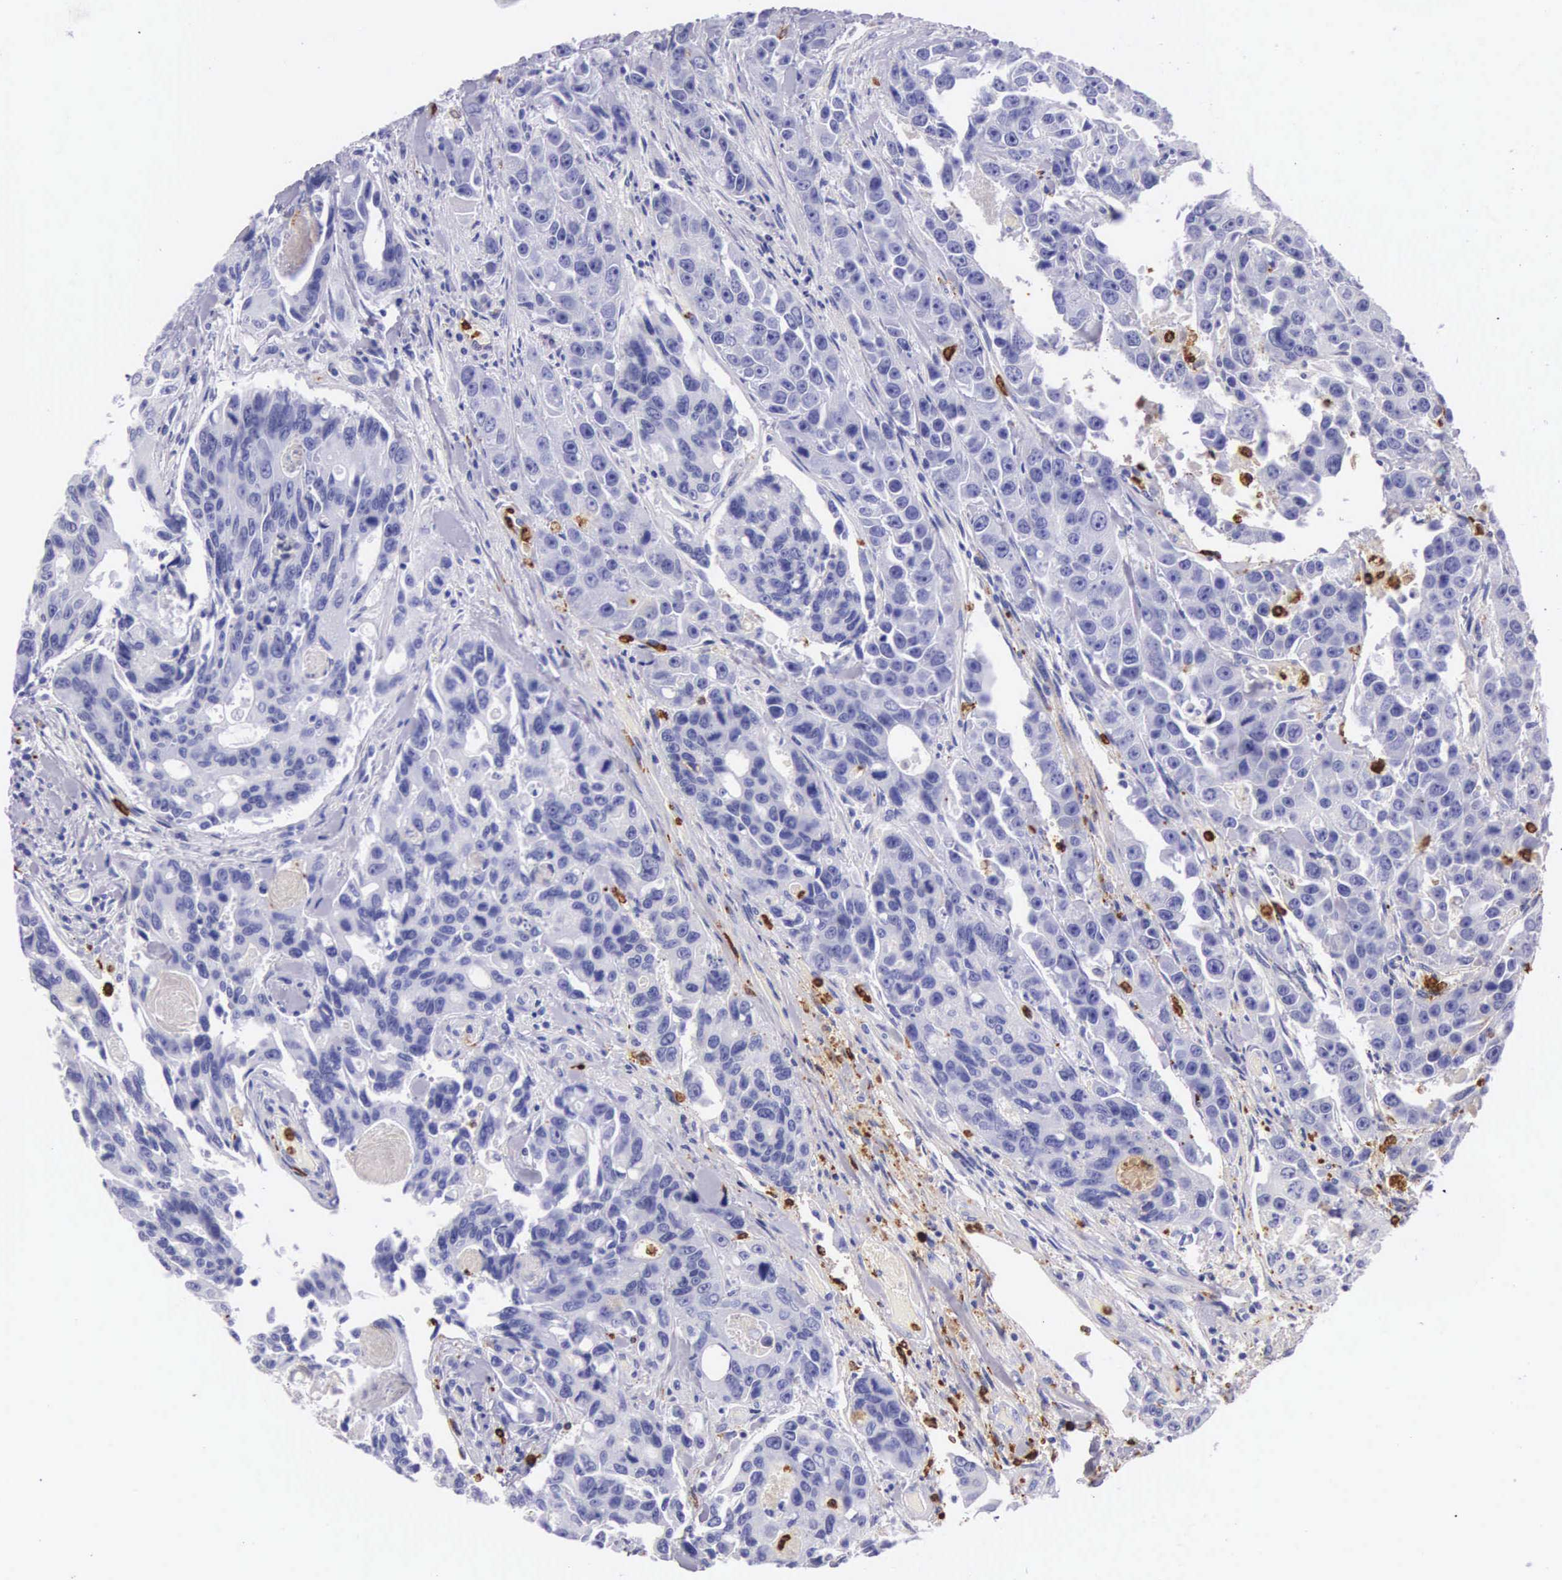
{"staining": {"intensity": "negative", "quantity": "none", "location": "none"}, "tissue": "colorectal cancer", "cell_type": "Tumor cells", "image_type": "cancer", "snomed": [{"axis": "morphology", "description": "Adenocarcinoma, NOS"}, {"axis": "topography", "description": "Colon"}], "caption": "Tumor cells are negative for protein expression in human colorectal cancer (adenocarcinoma).", "gene": "FCN1", "patient": {"sex": "female", "age": 86}}